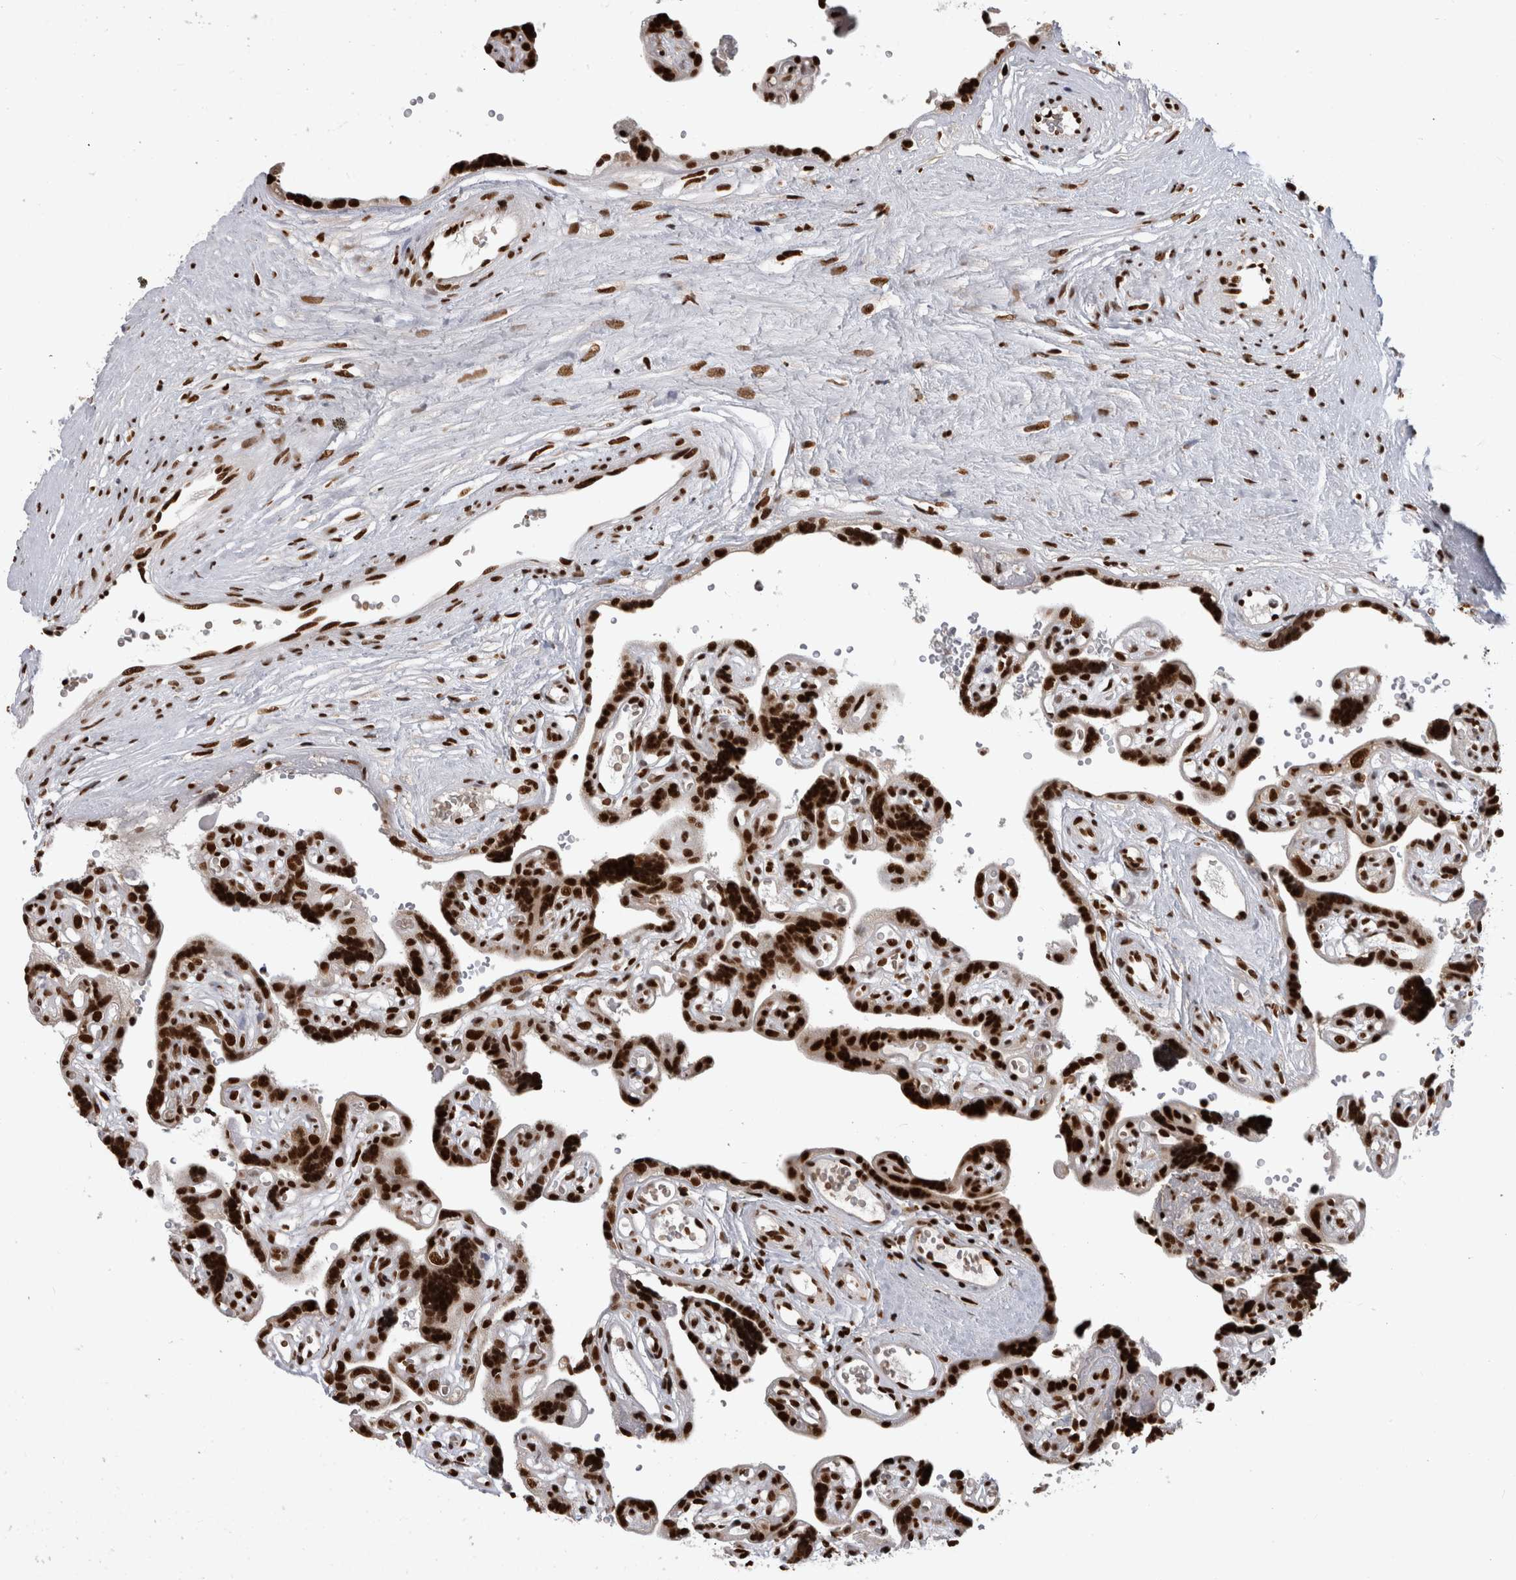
{"staining": {"intensity": "strong", "quantity": ">75%", "location": "nuclear"}, "tissue": "placenta", "cell_type": "Decidual cells", "image_type": "normal", "snomed": [{"axis": "morphology", "description": "Normal tissue, NOS"}, {"axis": "topography", "description": "Placenta"}], "caption": "This is a photomicrograph of immunohistochemistry (IHC) staining of unremarkable placenta, which shows strong staining in the nuclear of decidual cells.", "gene": "ZSCAN2", "patient": {"sex": "female", "age": 30}}